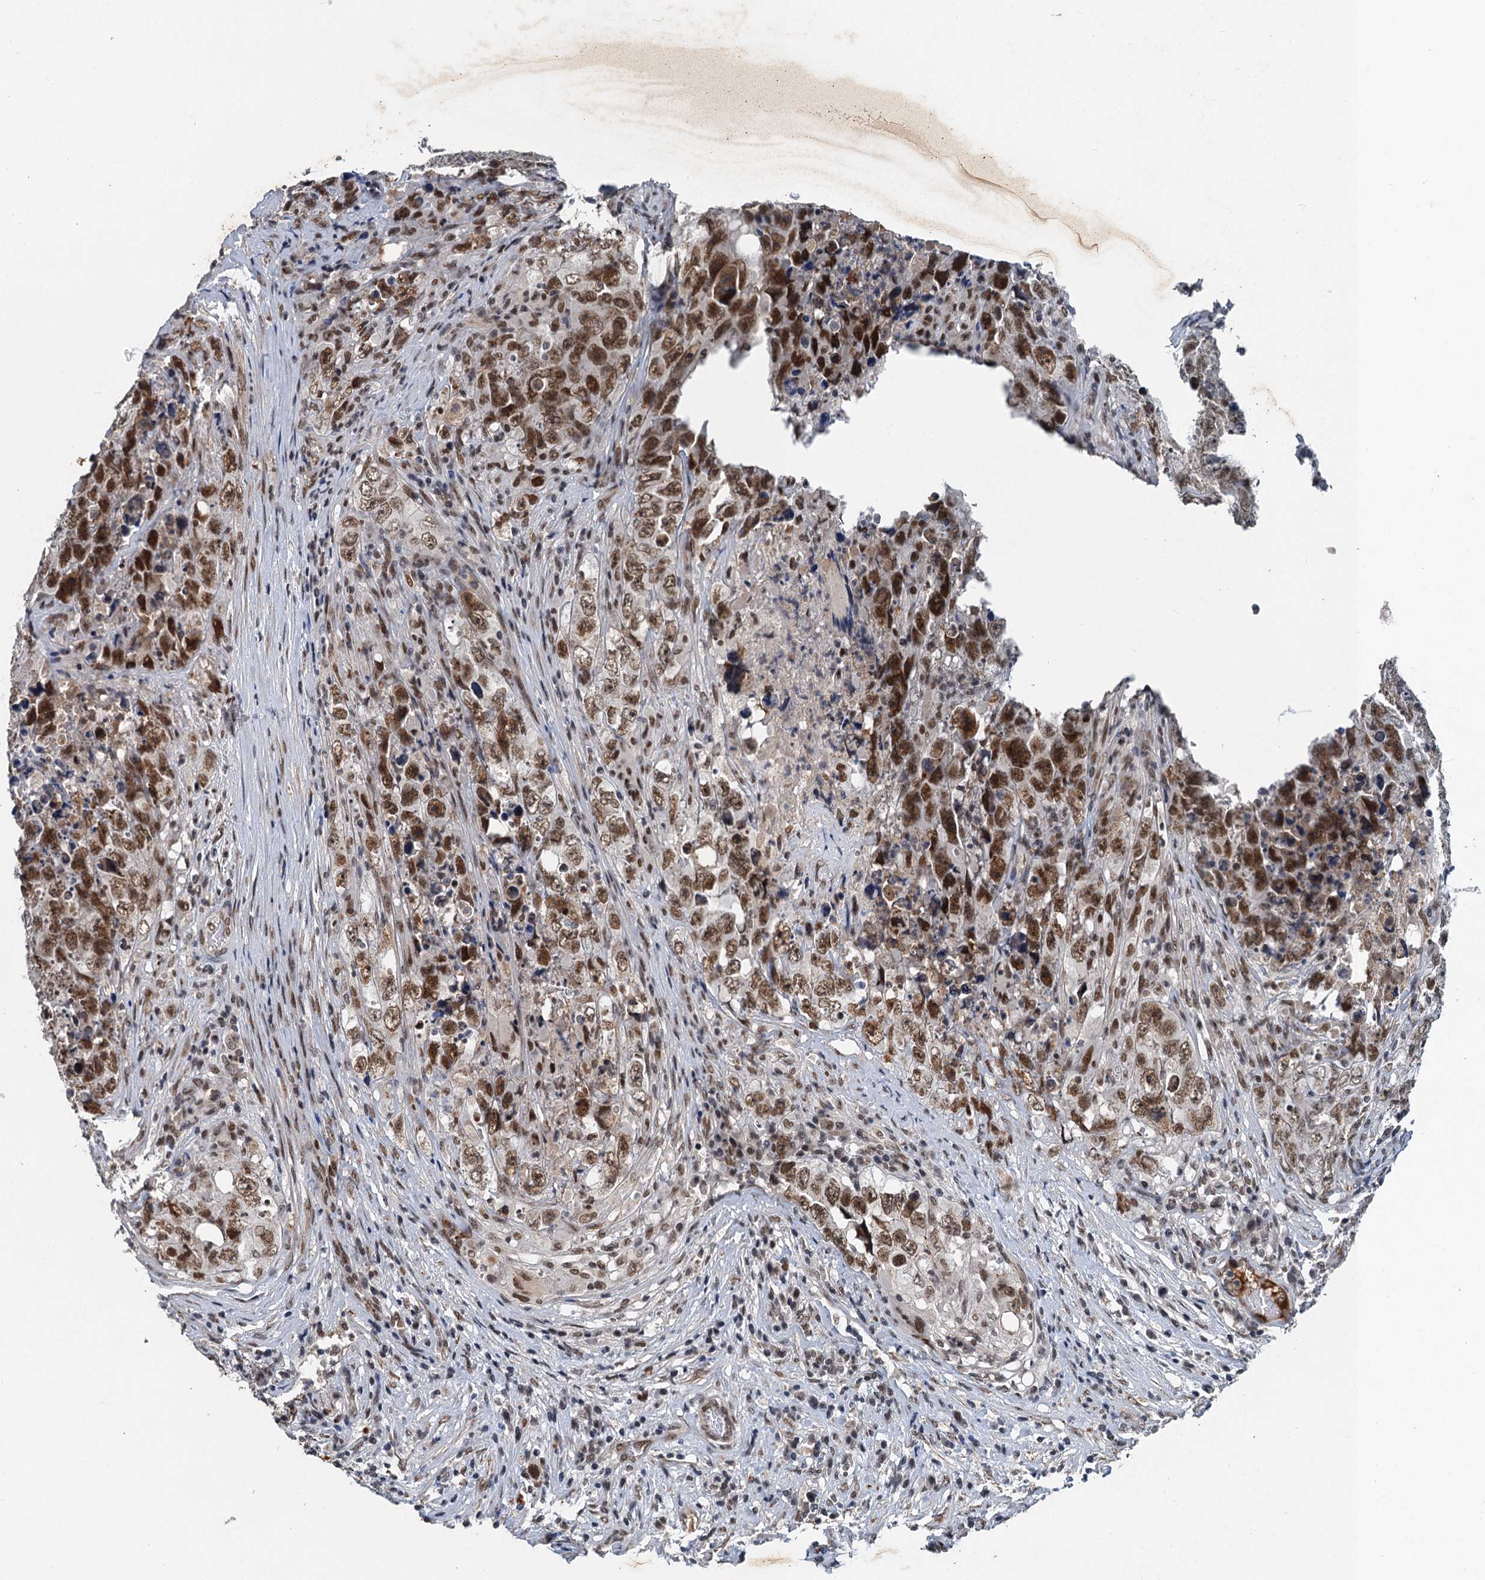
{"staining": {"intensity": "moderate", "quantity": ">75%", "location": "nuclear"}, "tissue": "testis cancer", "cell_type": "Tumor cells", "image_type": "cancer", "snomed": [{"axis": "morphology", "description": "Seminoma, NOS"}, {"axis": "morphology", "description": "Carcinoma, Embryonal, NOS"}, {"axis": "topography", "description": "Testis"}], "caption": "Immunohistochemistry (IHC) (DAB) staining of human testis cancer shows moderate nuclear protein staining in about >75% of tumor cells. The staining was performed using DAB to visualize the protein expression in brown, while the nuclei were stained in blue with hematoxylin (Magnification: 20x).", "gene": "CSTF3", "patient": {"sex": "male", "age": 43}}